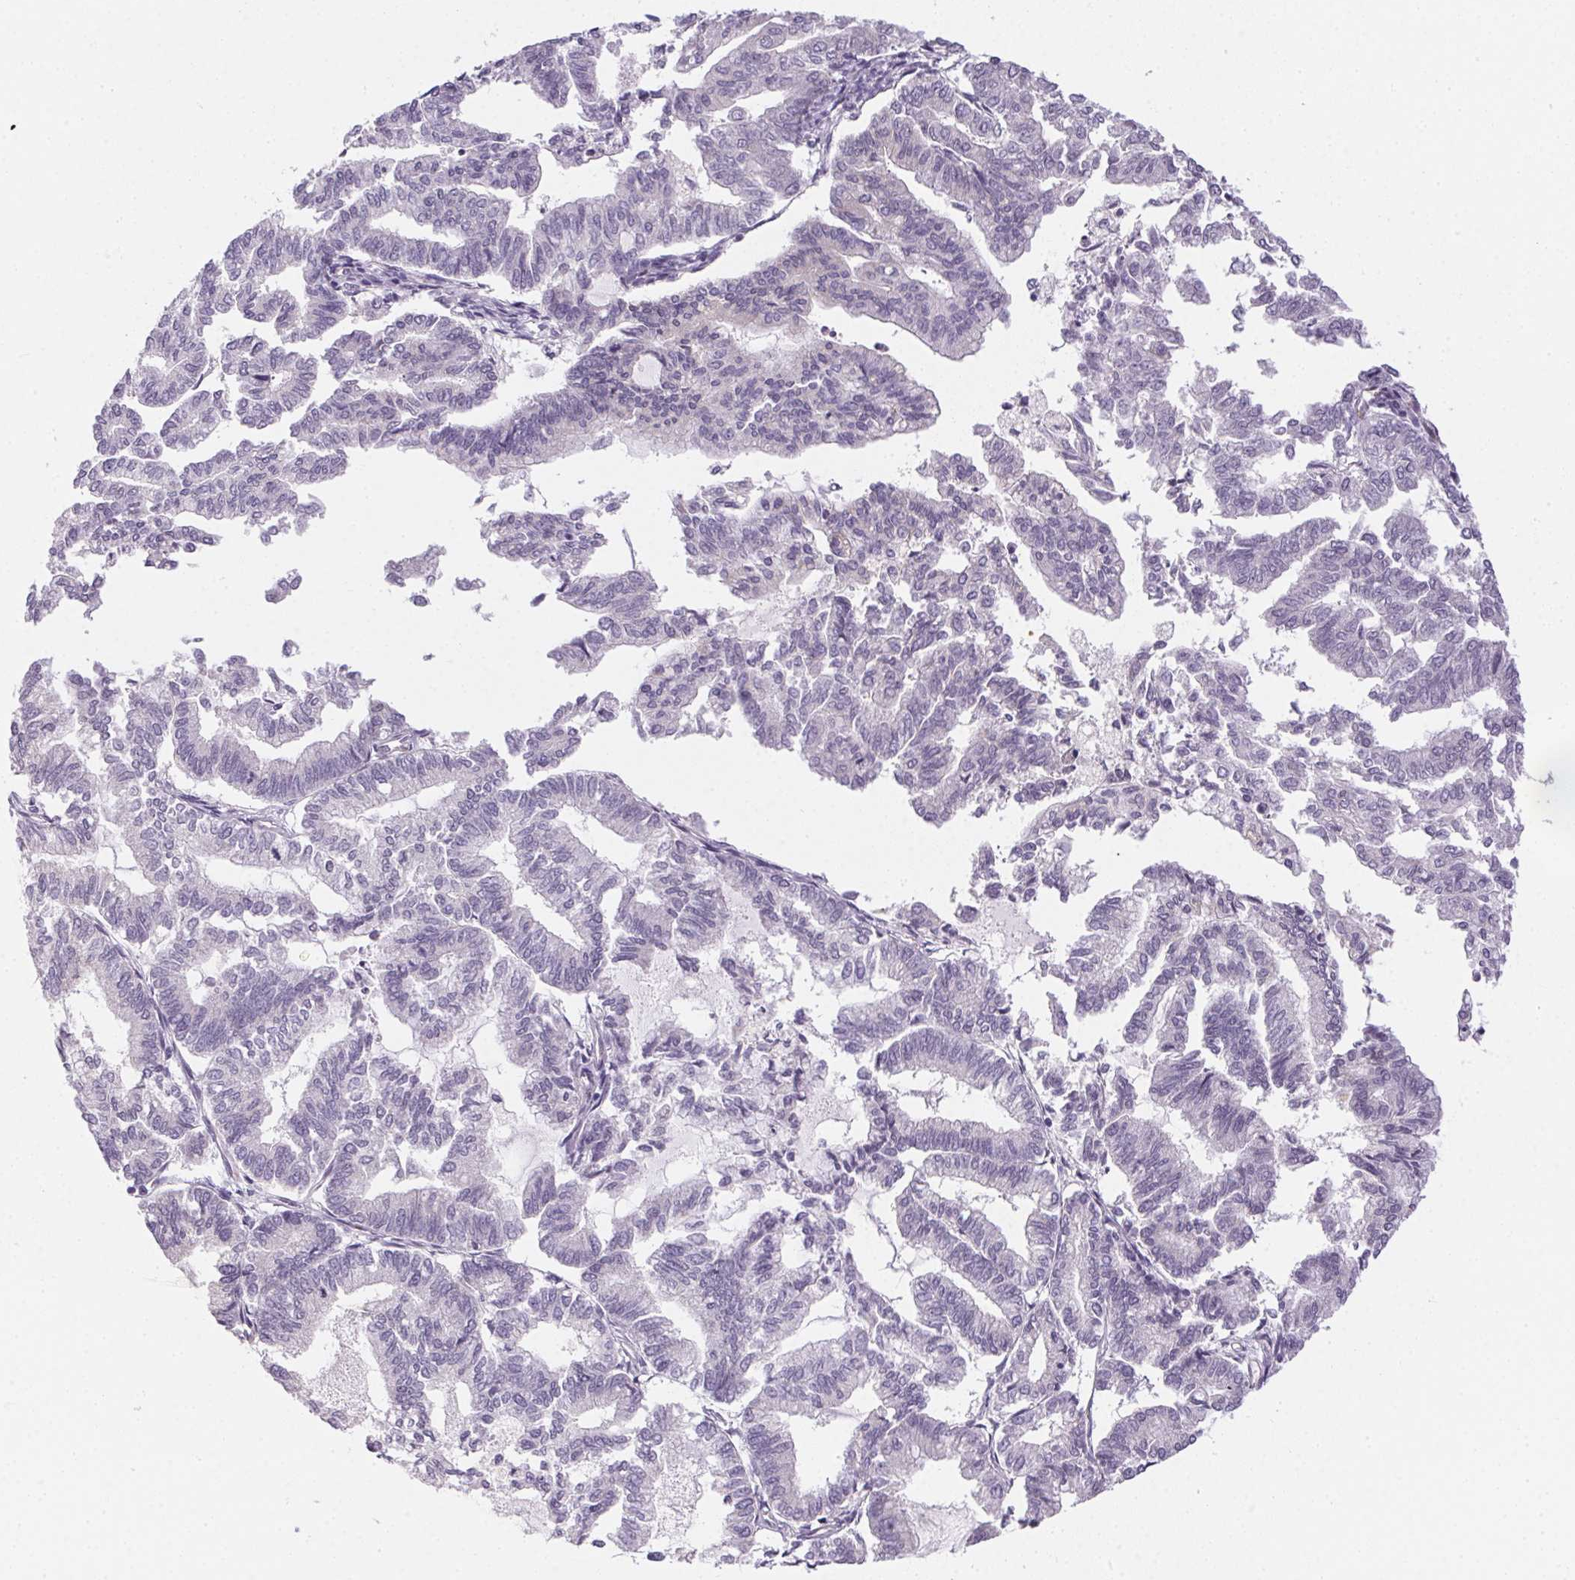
{"staining": {"intensity": "negative", "quantity": "none", "location": "none"}, "tissue": "endometrial cancer", "cell_type": "Tumor cells", "image_type": "cancer", "snomed": [{"axis": "morphology", "description": "Adenocarcinoma, NOS"}, {"axis": "topography", "description": "Endometrium"}], "caption": "Immunohistochemistry (IHC) of human endometrial cancer displays no expression in tumor cells.", "gene": "SMYD1", "patient": {"sex": "female", "age": 79}}